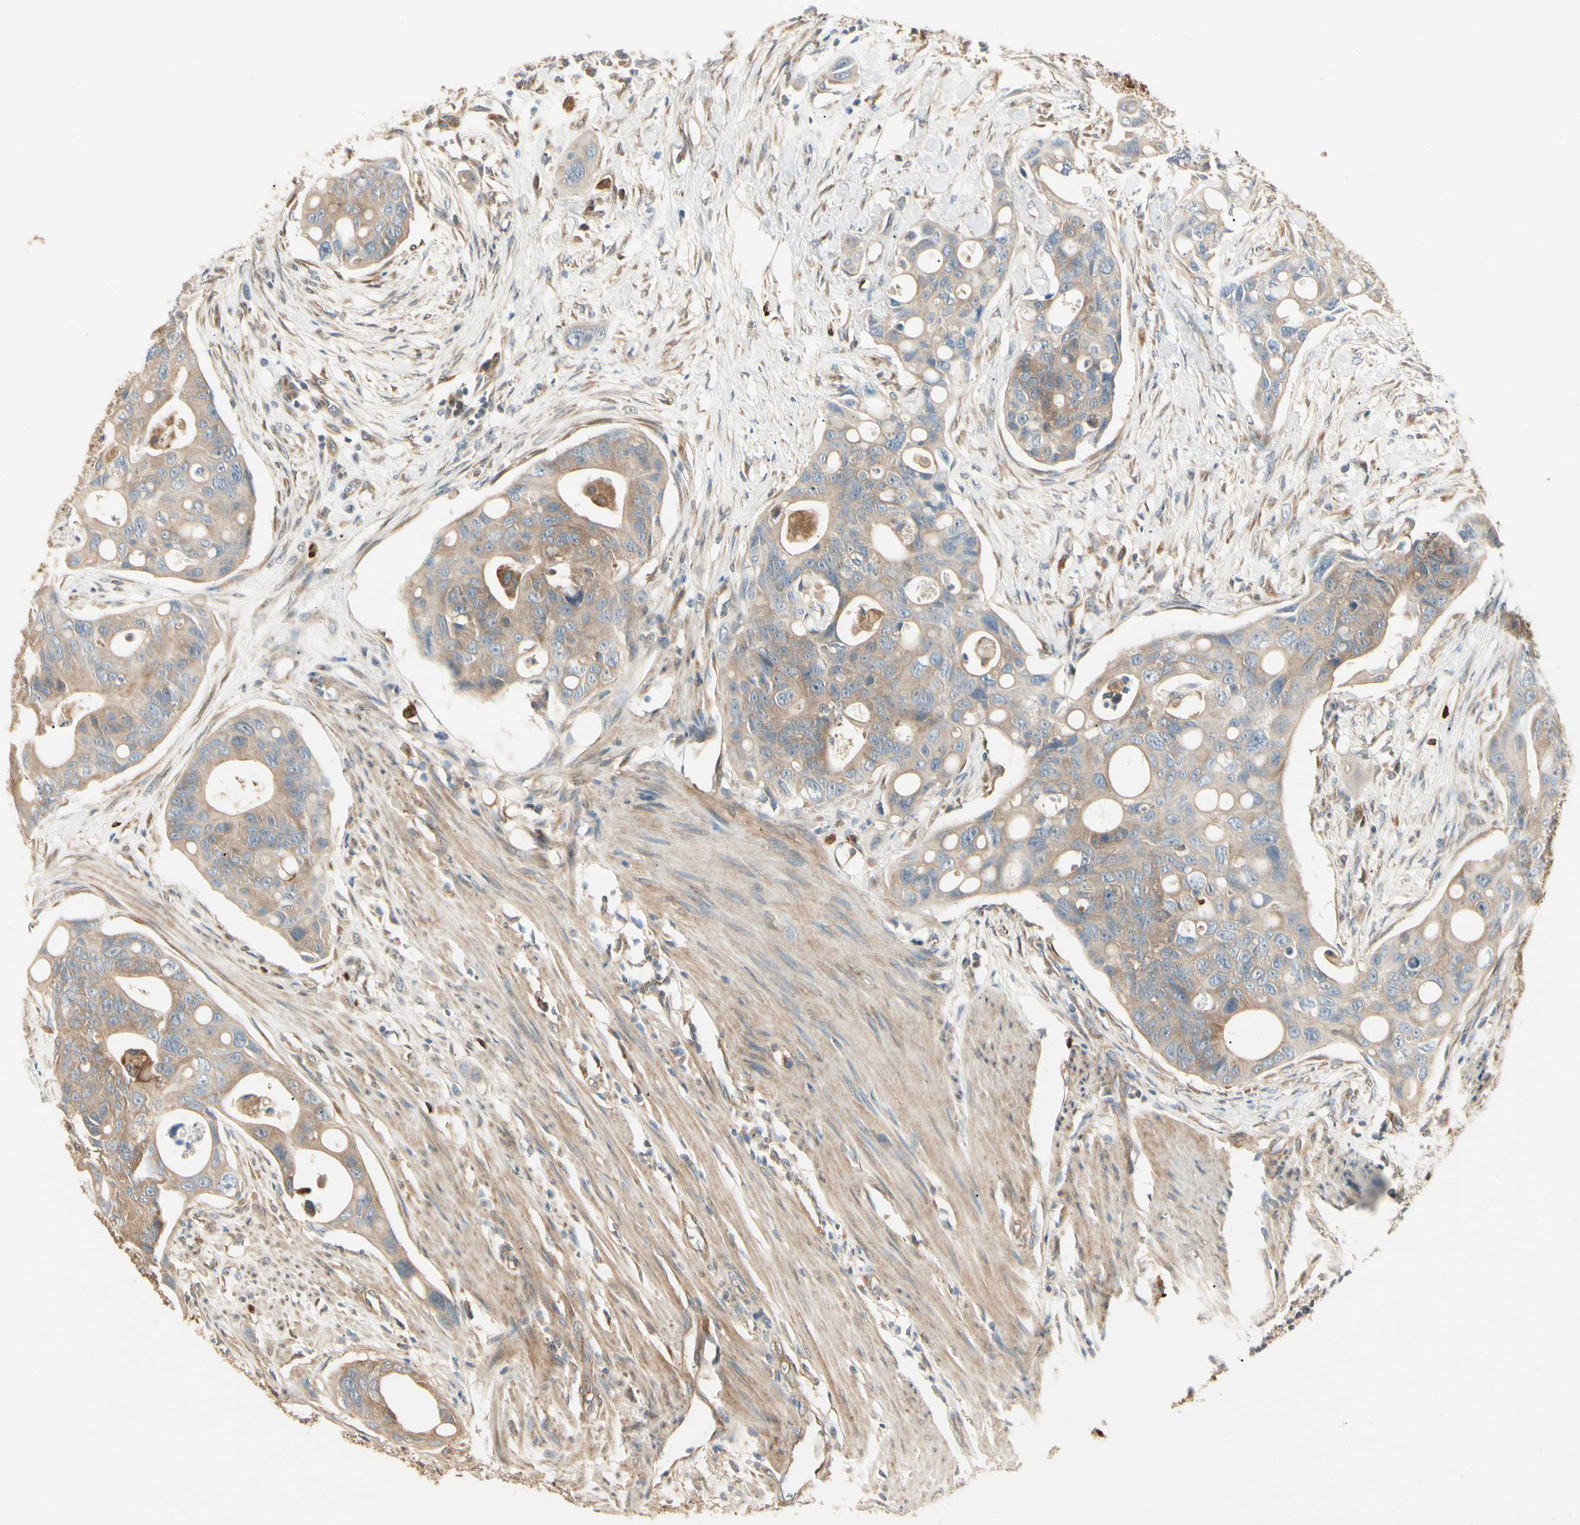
{"staining": {"intensity": "moderate", "quantity": ">75%", "location": "cytoplasmic/membranous"}, "tissue": "colorectal cancer", "cell_type": "Tumor cells", "image_type": "cancer", "snomed": [{"axis": "morphology", "description": "Adenocarcinoma, NOS"}, {"axis": "topography", "description": "Colon"}], "caption": "Tumor cells show medium levels of moderate cytoplasmic/membranous expression in approximately >75% of cells in human colorectal cancer.", "gene": "IRAG1", "patient": {"sex": "female", "age": 57}}